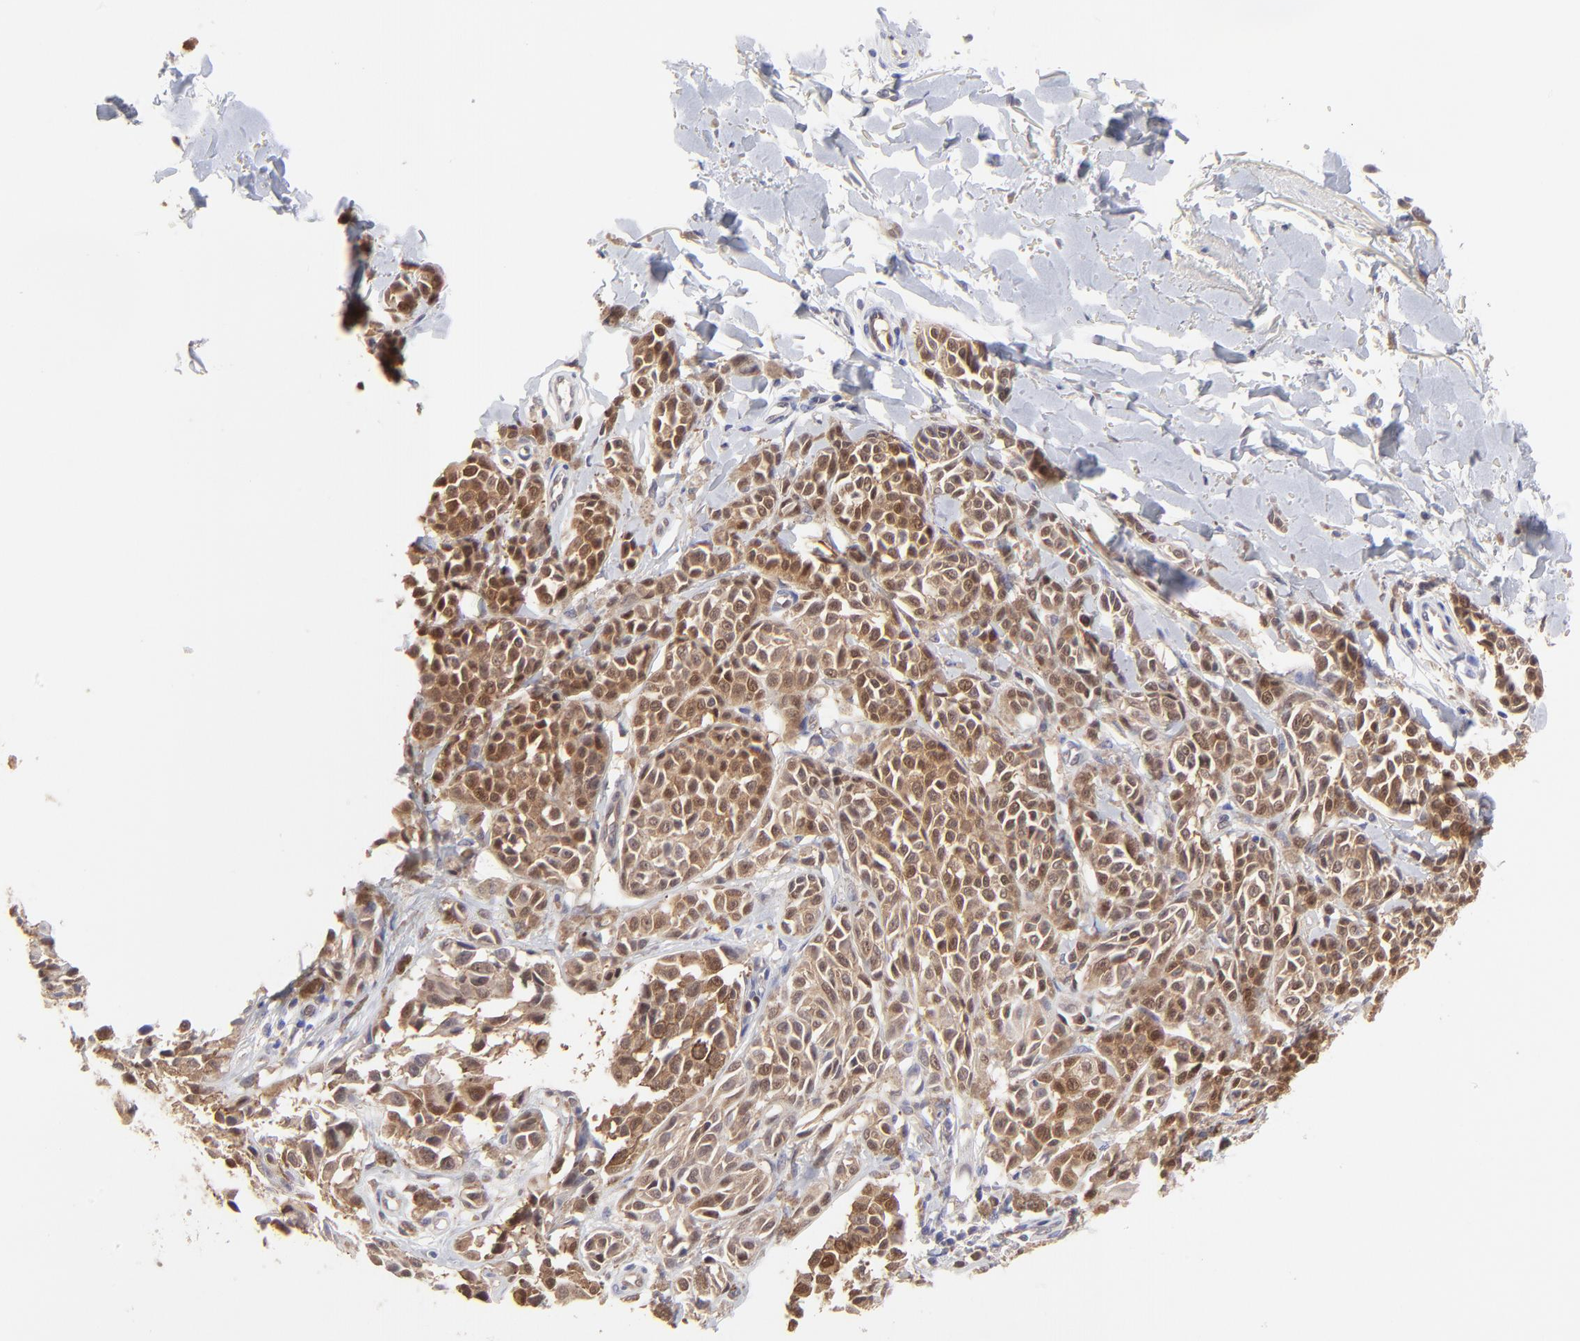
{"staining": {"intensity": "moderate", "quantity": ">75%", "location": "cytoplasmic/membranous,nuclear"}, "tissue": "melanoma", "cell_type": "Tumor cells", "image_type": "cancer", "snomed": [{"axis": "morphology", "description": "Malignant melanoma, NOS"}, {"axis": "topography", "description": "Skin"}], "caption": "This image shows malignant melanoma stained with immunohistochemistry (IHC) to label a protein in brown. The cytoplasmic/membranous and nuclear of tumor cells show moderate positivity for the protein. Nuclei are counter-stained blue.", "gene": "HYAL1", "patient": {"sex": "female", "age": 38}}